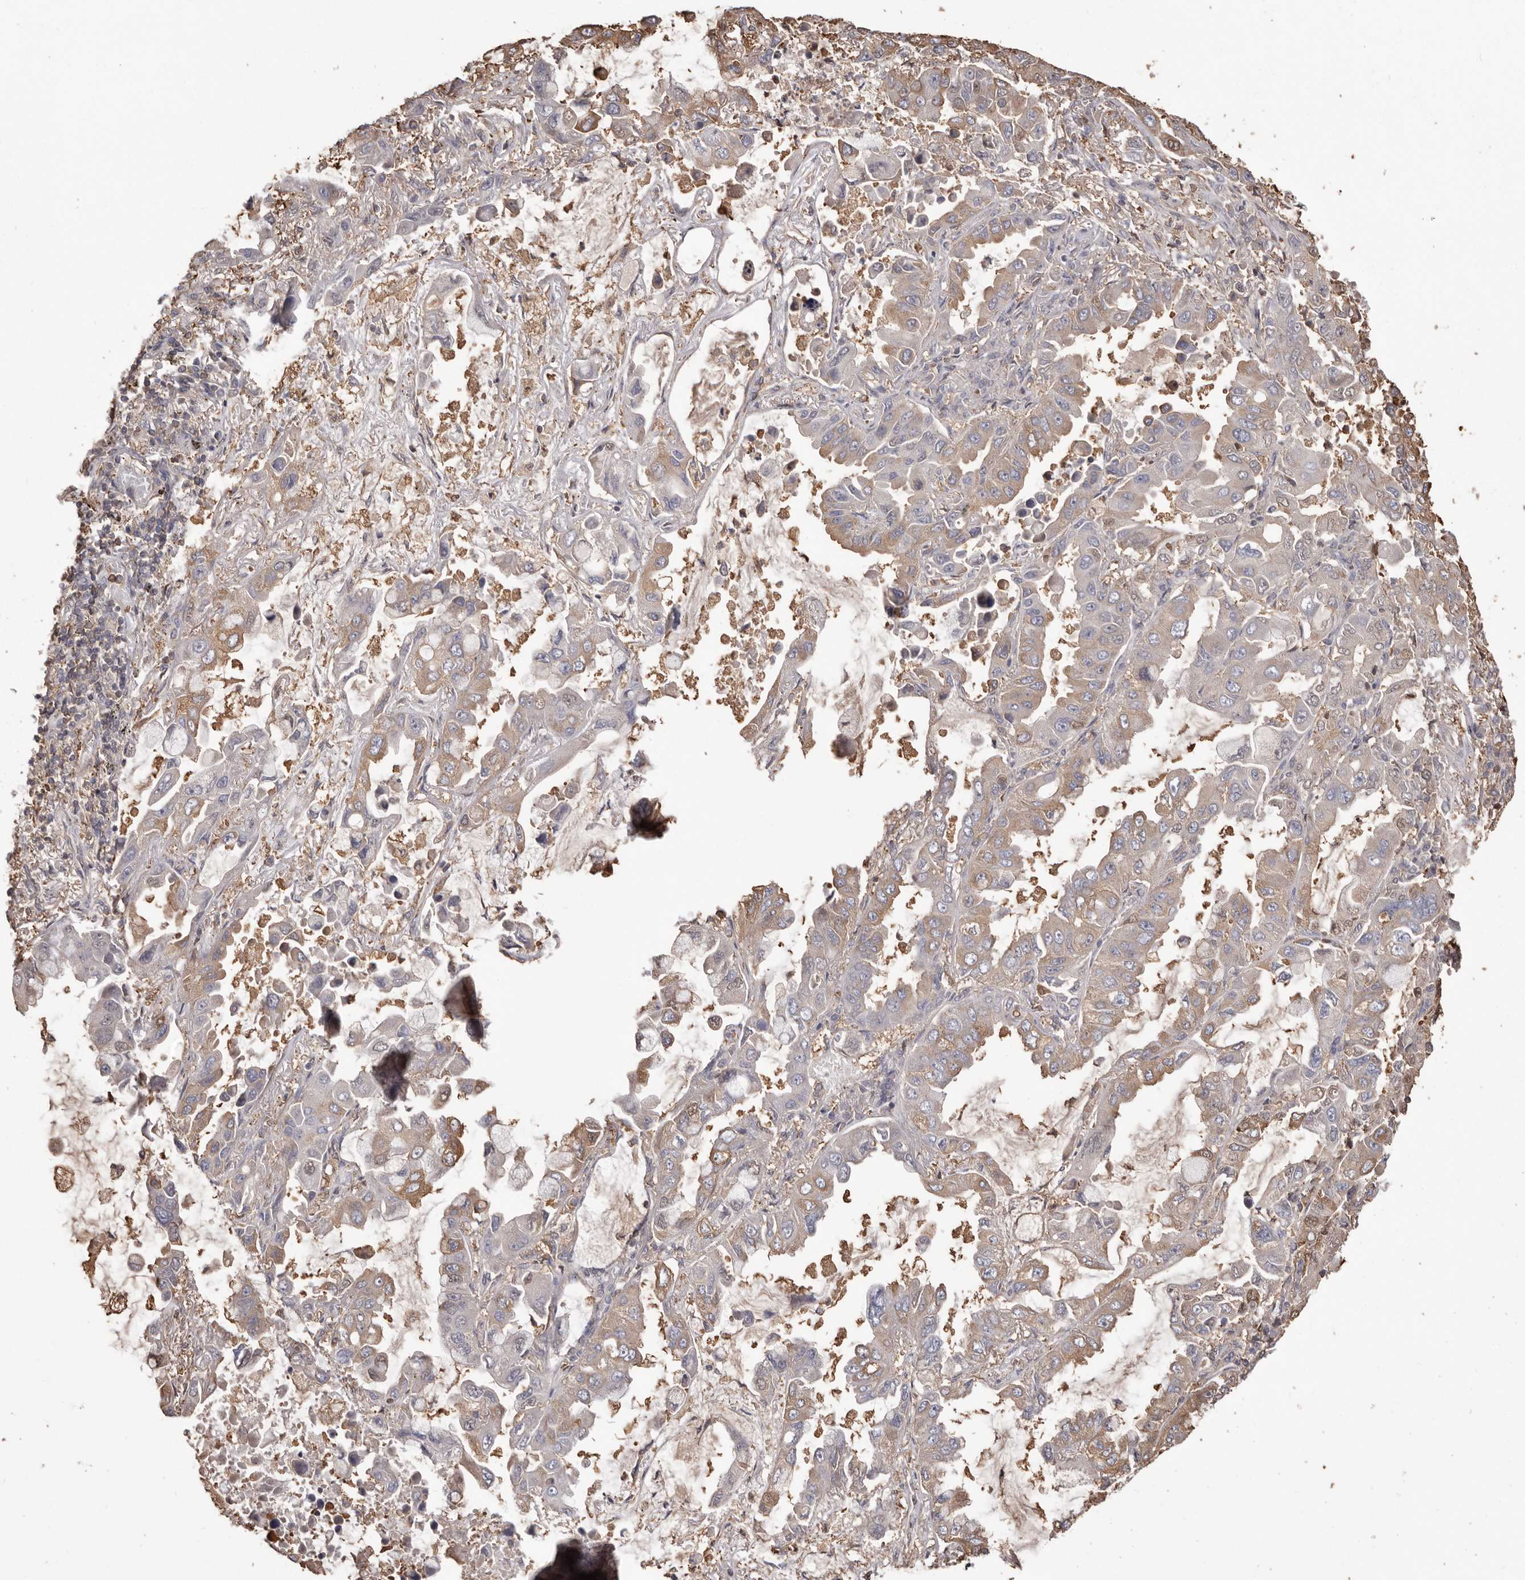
{"staining": {"intensity": "weak", "quantity": "<25%", "location": "cytoplasmic/membranous"}, "tissue": "lung cancer", "cell_type": "Tumor cells", "image_type": "cancer", "snomed": [{"axis": "morphology", "description": "Adenocarcinoma, NOS"}, {"axis": "topography", "description": "Lung"}], "caption": "Immunohistochemical staining of human lung cancer (adenocarcinoma) reveals no significant staining in tumor cells.", "gene": "PKM", "patient": {"sex": "male", "age": 64}}